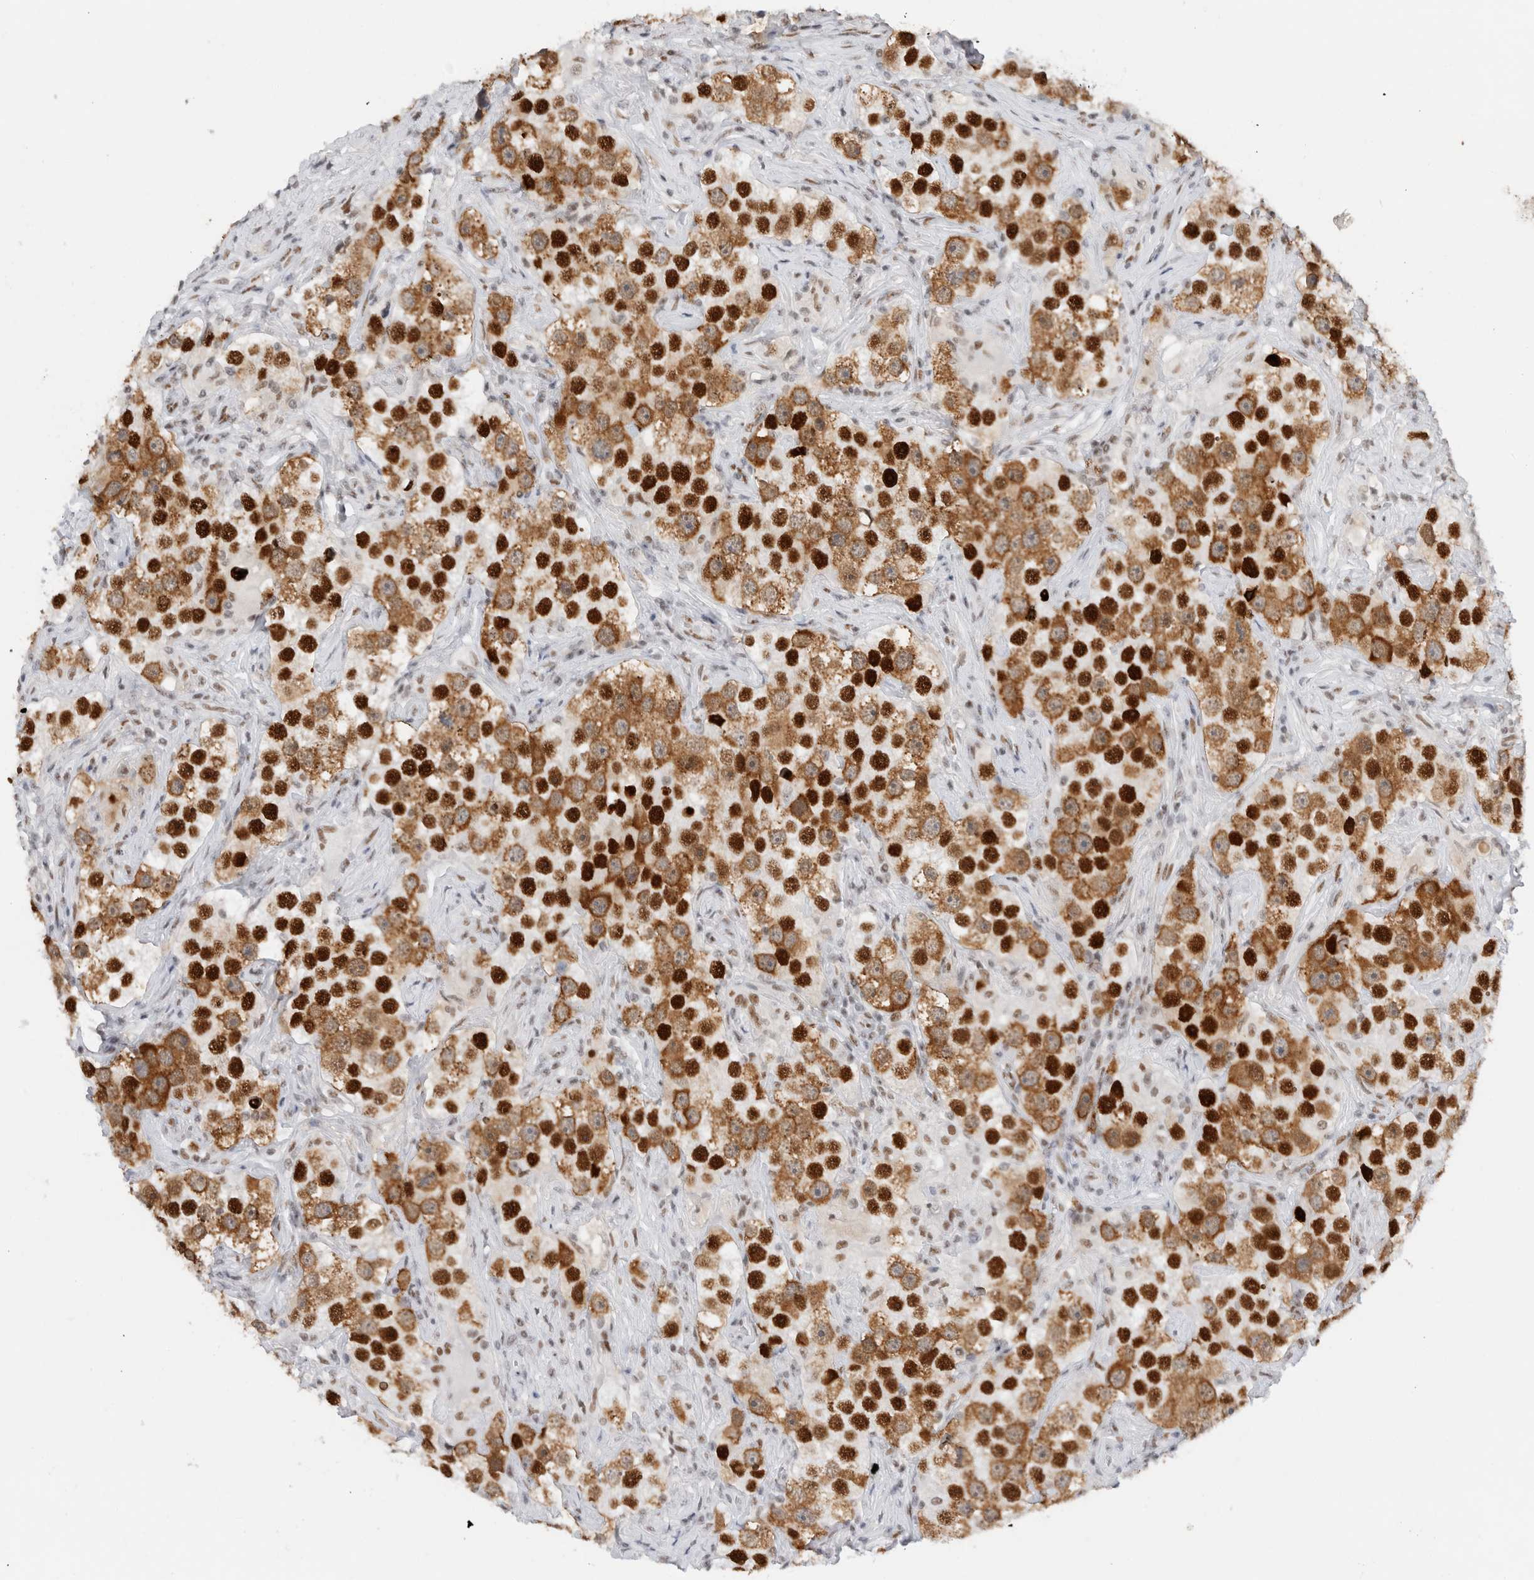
{"staining": {"intensity": "strong", "quantity": ">75%", "location": "cytoplasmic/membranous,nuclear"}, "tissue": "testis cancer", "cell_type": "Tumor cells", "image_type": "cancer", "snomed": [{"axis": "morphology", "description": "Seminoma, NOS"}, {"axis": "topography", "description": "Testis"}], "caption": "IHC (DAB (3,3'-diaminobenzidine)) staining of testis seminoma displays strong cytoplasmic/membranous and nuclear protein expression in approximately >75% of tumor cells. The protein is stained brown, and the nuclei are stained in blue (DAB (3,3'-diaminobenzidine) IHC with brightfield microscopy, high magnification).", "gene": "COPS7A", "patient": {"sex": "male", "age": 49}}